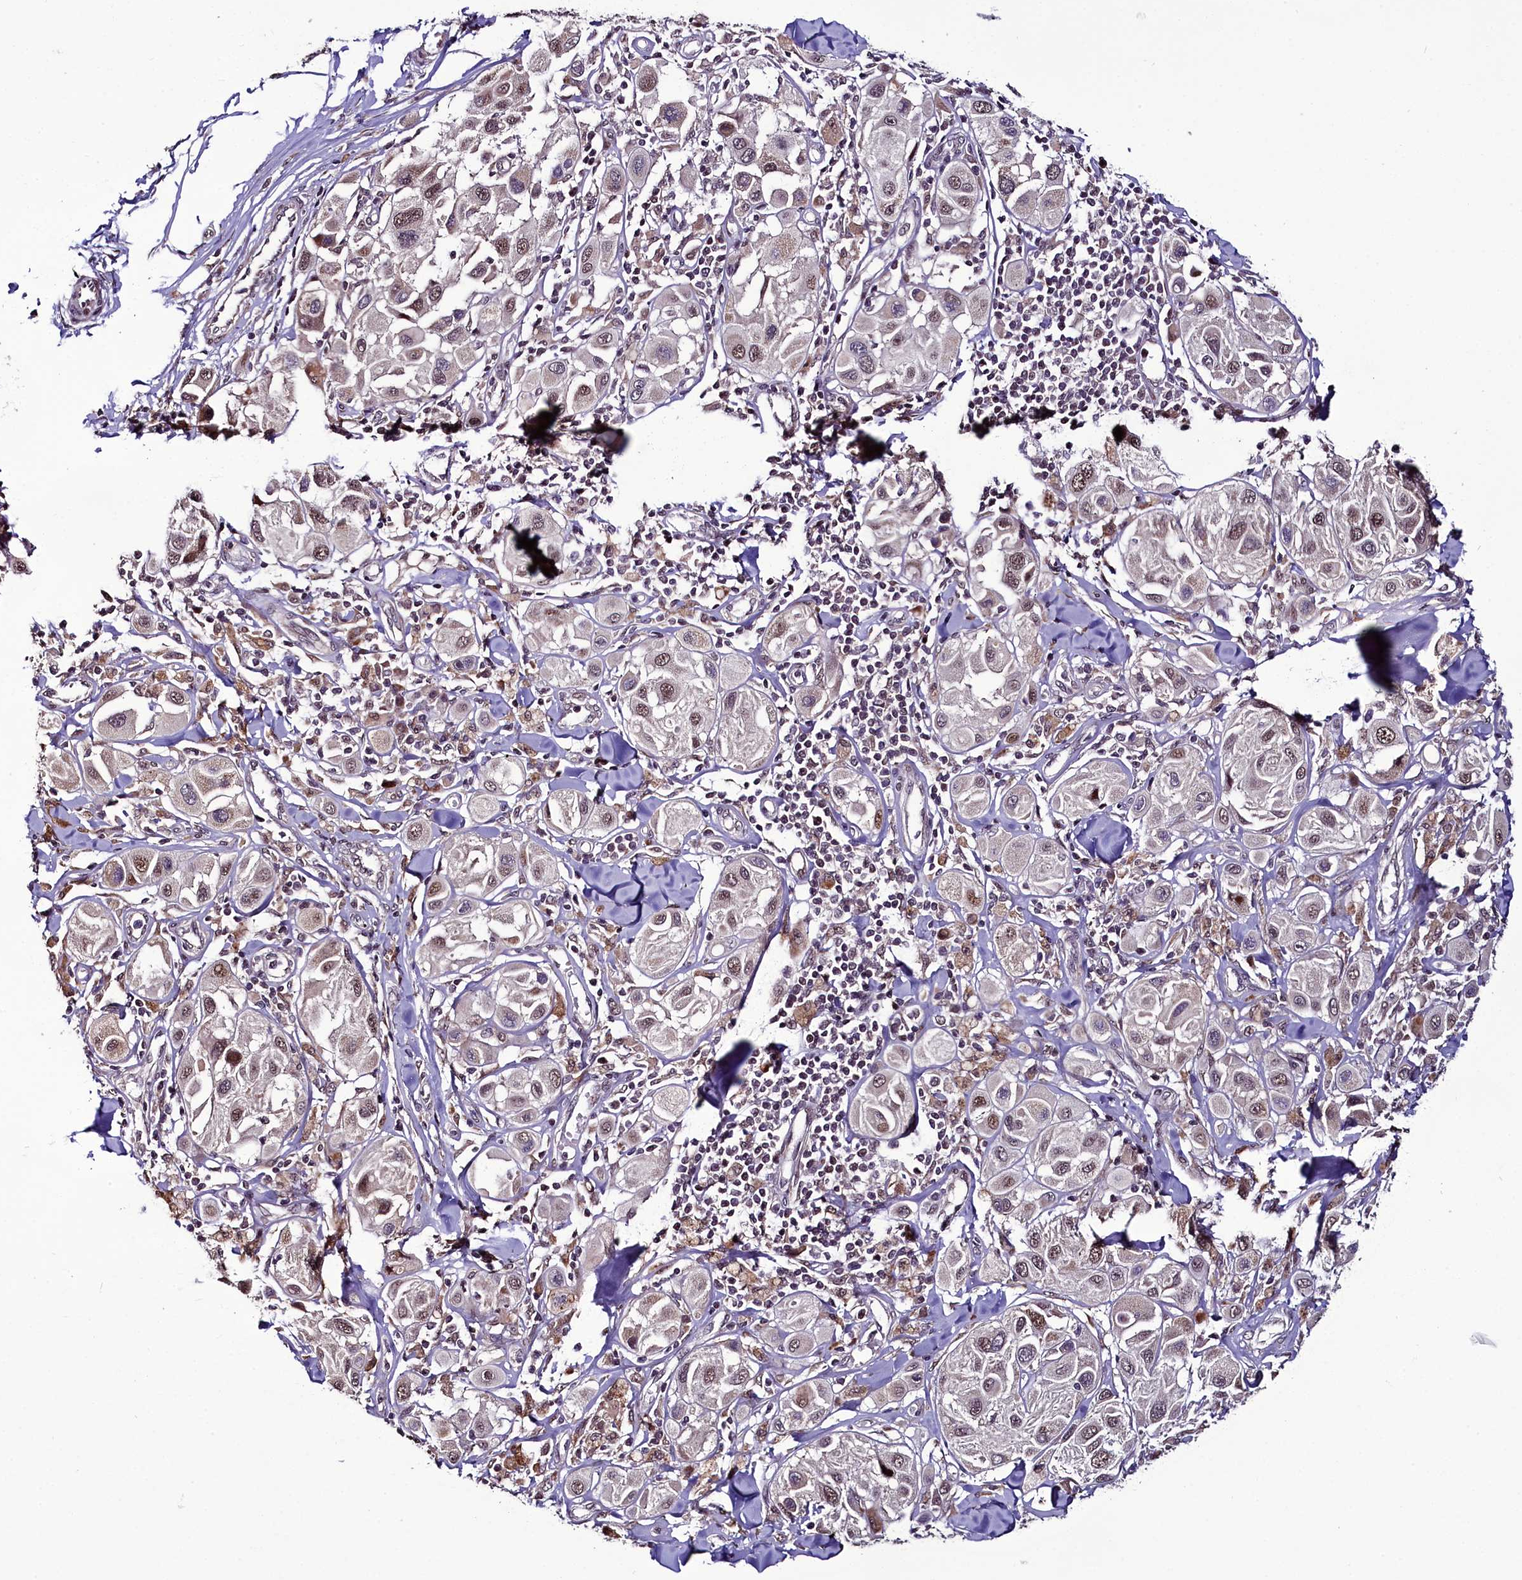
{"staining": {"intensity": "weak", "quantity": ">75%", "location": "nuclear"}, "tissue": "melanoma", "cell_type": "Tumor cells", "image_type": "cancer", "snomed": [{"axis": "morphology", "description": "Malignant melanoma, Metastatic site"}, {"axis": "topography", "description": "Skin"}], "caption": "Protein positivity by immunohistochemistry reveals weak nuclear expression in about >75% of tumor cells in malignant melanoma (metastatic site). (DAB IHC, brown staining for protein, blue staining for nuclei).", "gene": "RPUSD2", "patient": {"sex": "male", "age": 41}}